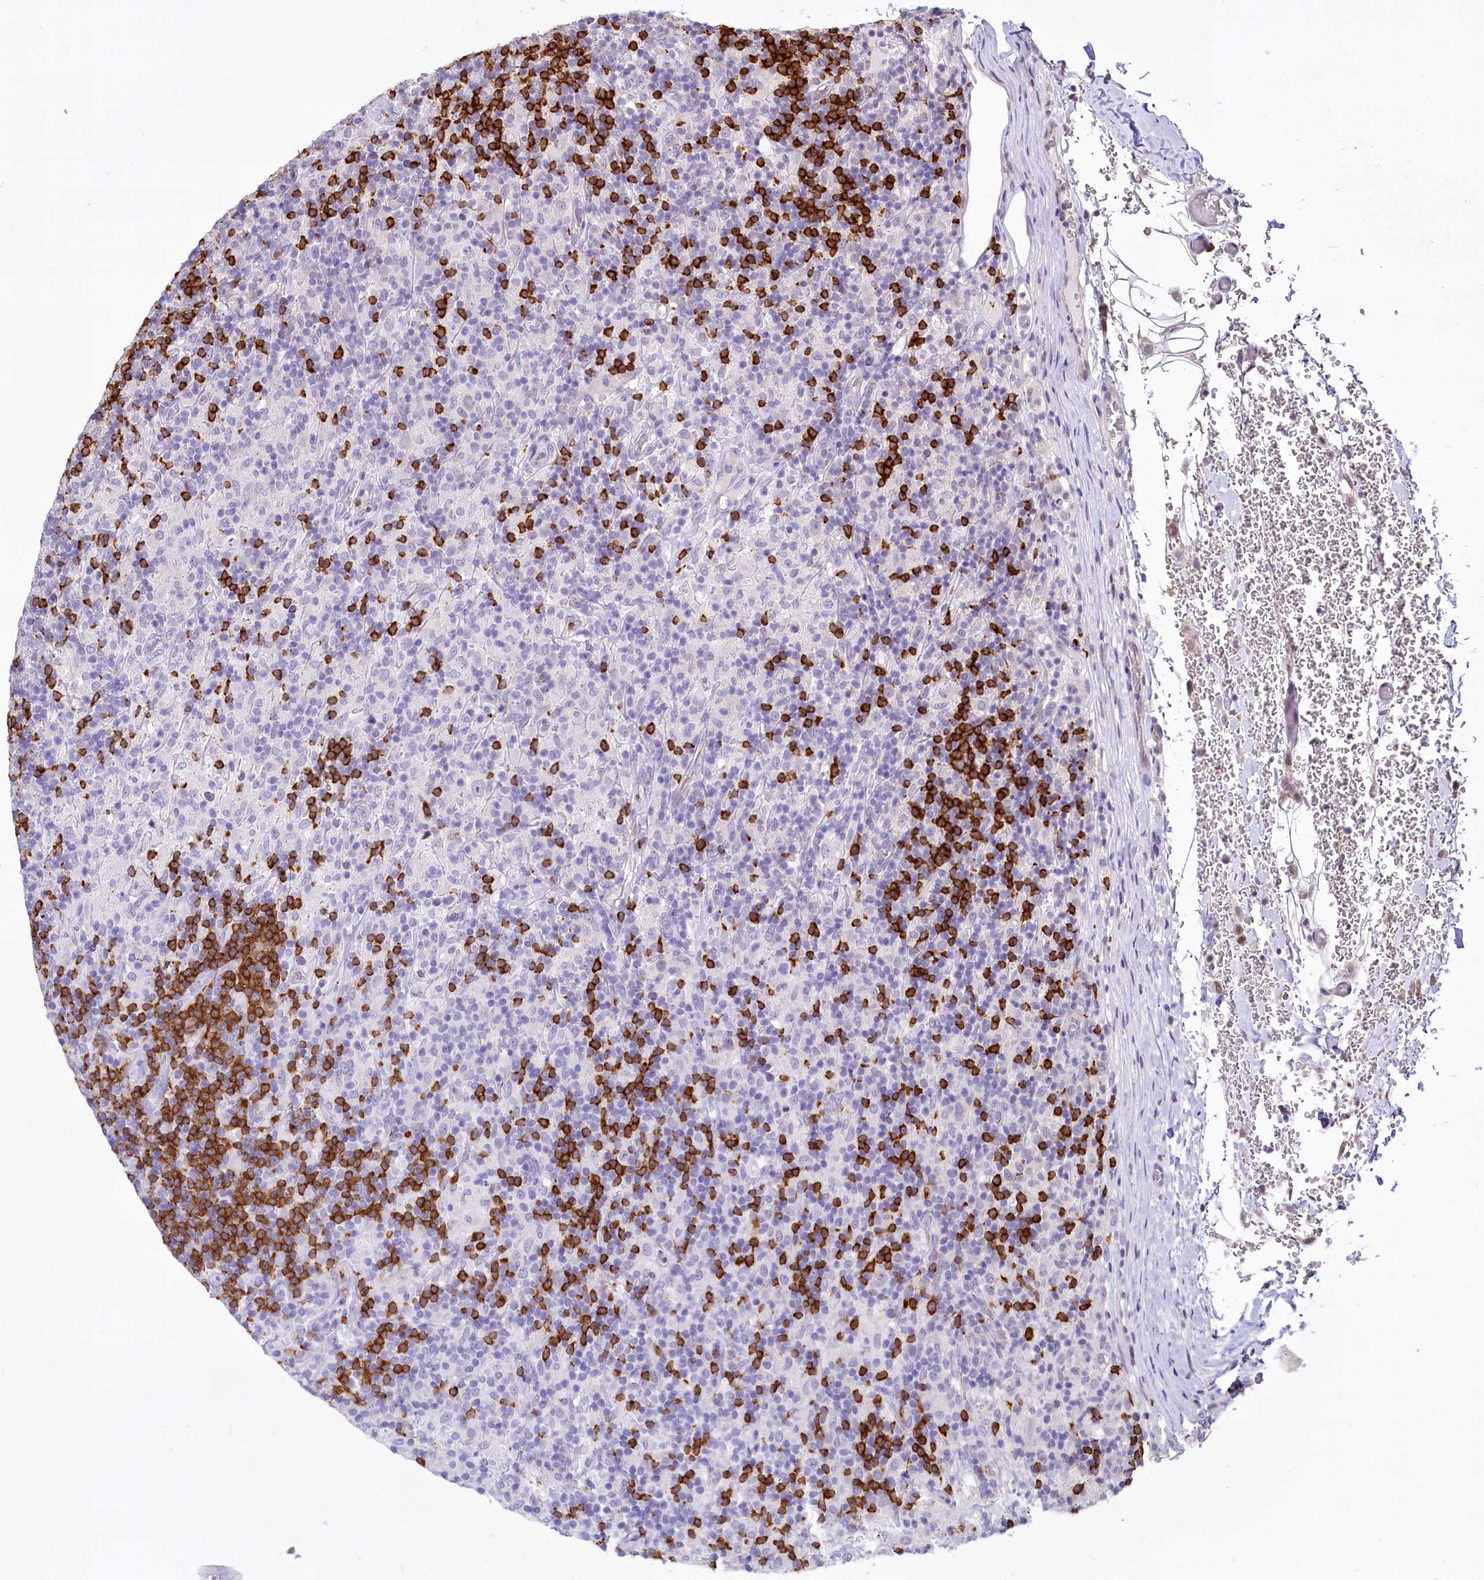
{"staining": {"intensity": "negative", "quantity": "none", "location": "none"}, "tissue": "lymphoma", "cell_type": "Tumor cells", "image_type": "cancer", "snomed": [{"axis": "morphology", "description": "Hodgkin's disease, NOS"}, {"axis": "topography", "description": "Lymph node"}], "caption": "Immunohistochemical staining of human lymphoma reveals no significant expression in tumor cells.", "gene": "BANK1", "patient": {"sex": "male", "age": 70}}